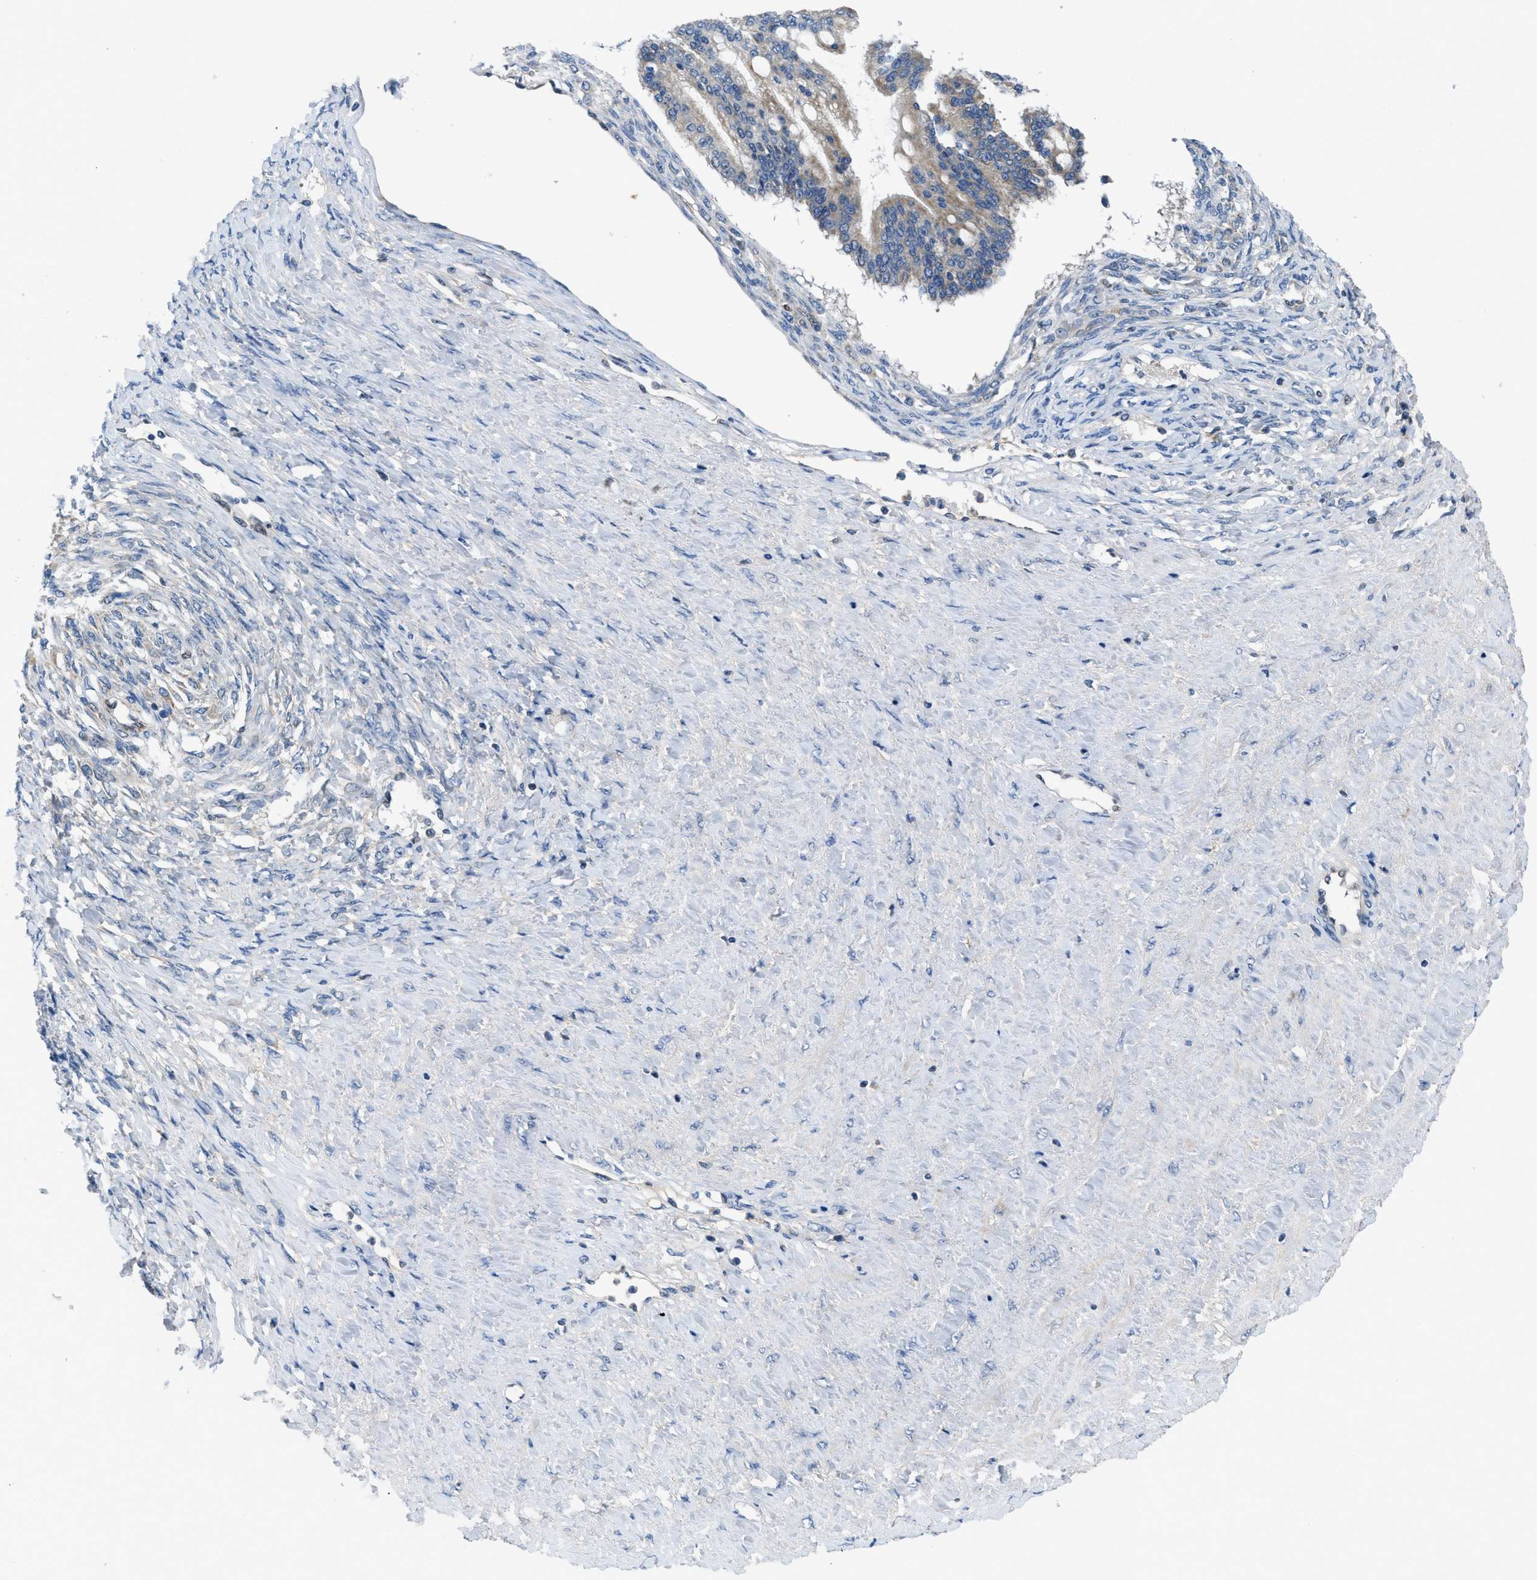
{"staining": {"intensity": "weak", "quantity": "25%-75%", "location": "cytoplasmic/membranous"}, "tissue": "ovarian cancer", "cell_type": "Tumor cells", "image_type": "cancer", "snomed": [{"axis": "morphology", "description": "Cystadenocarcinoma, mucinous, NOS"}, {"axis": "topography", "description": "Ovary"}], "caption": "This photomicrograph demonstrates ovarian cancer stained with immunohistochemistry to label a protein in brown. The cytoplasmic/membranous of tumor cells show weak positivity for the protein. Nuclei are counter-stained blue.", "gene": "PNKD", "patient": {"sex": "female", "age": 73}}